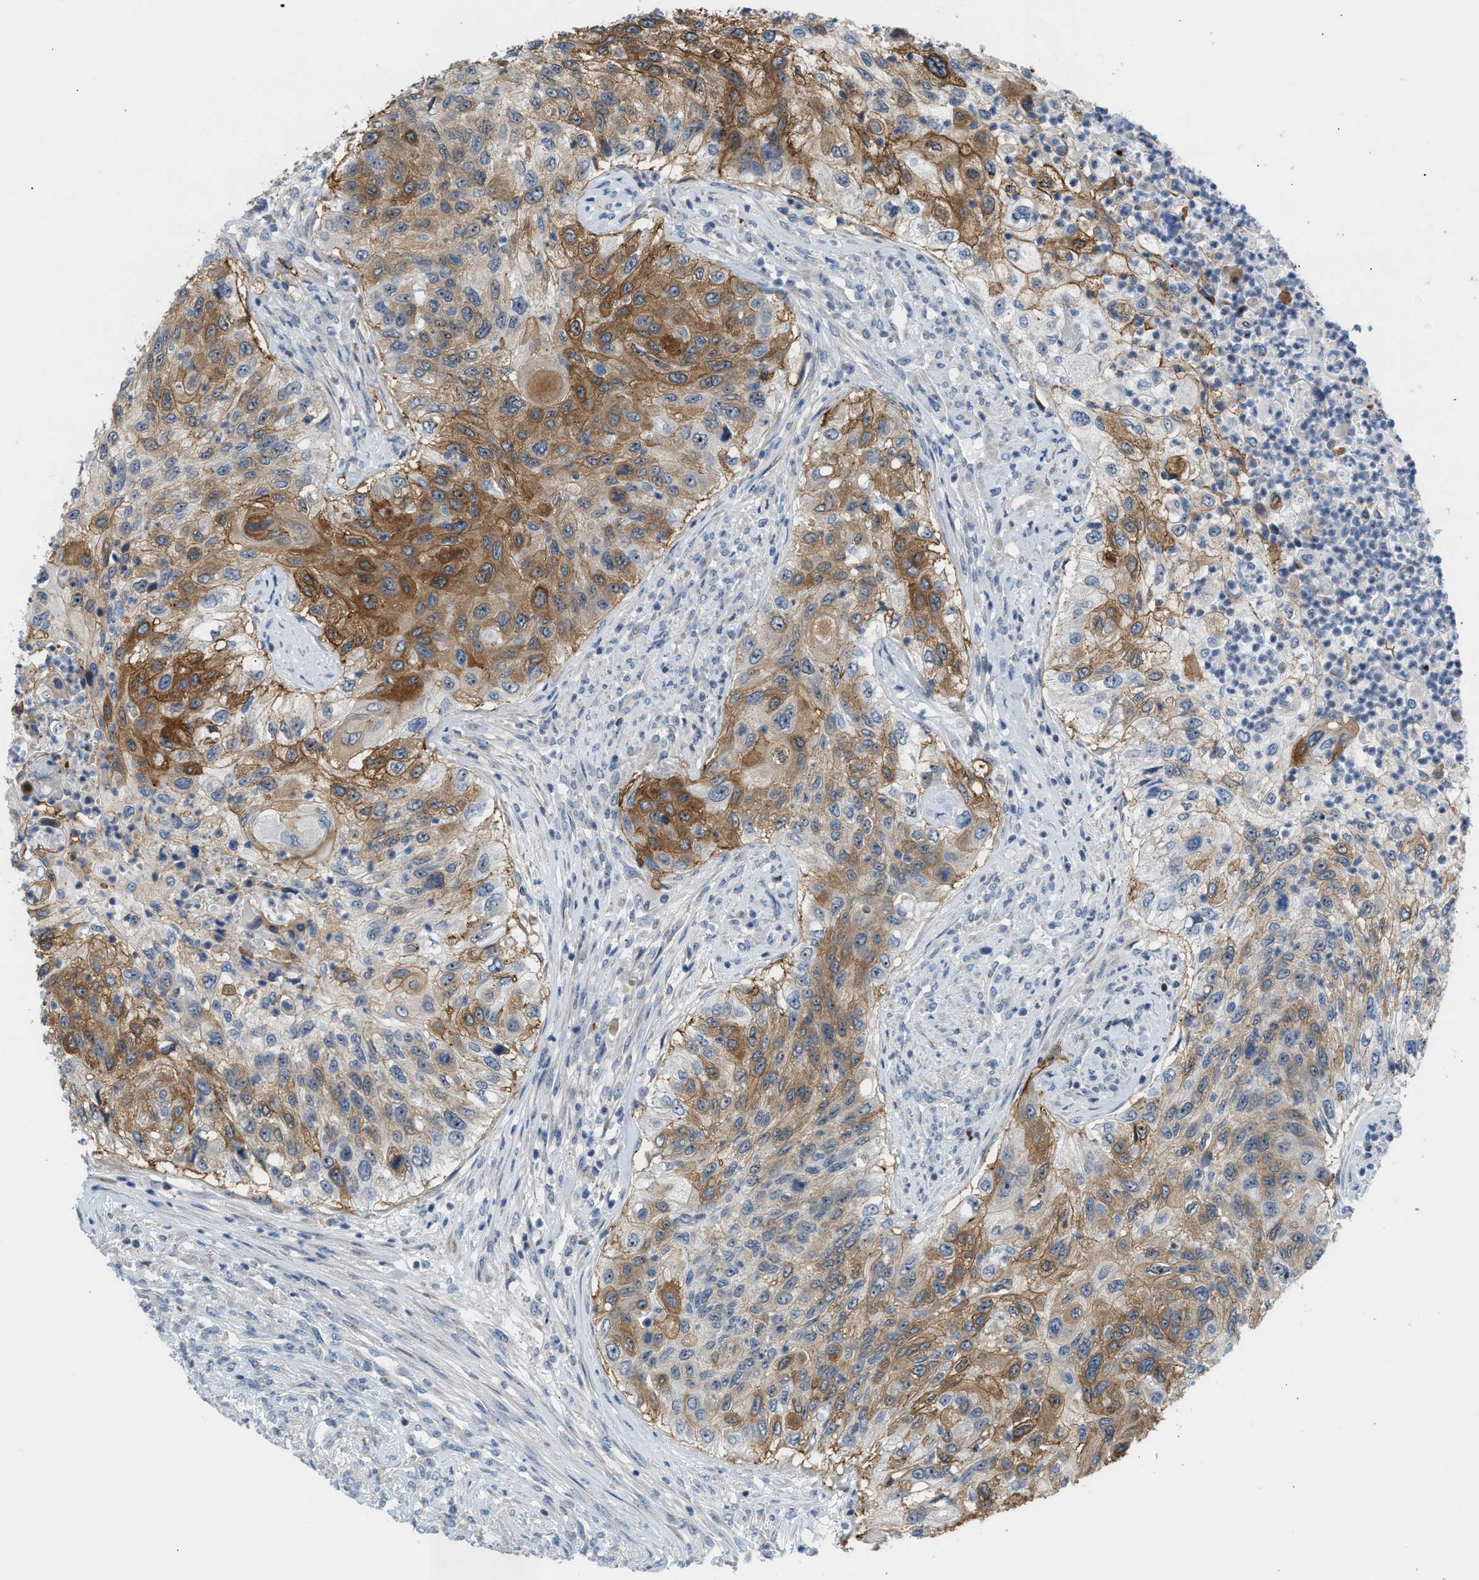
{"staining": {"intensity": "moderate", "quantity": ">75%", "location": "cytoplasmic/membranous"}, "tissue": "urothelial cancer", "cell_type": "Tumor cells", "image_type": "cancer", "snomed": [{"axis": "morphology", "description": "Urothelial carcinoma, High grade"}, {"axis": "topography", "description": "Urinary bladder"}], "caption": "Immunohistochemical staining of human urothelial cancer exhibits medium levels of moderate cytoplasmic/membranous positivity in approximately >75% of tumor cells.", "gene": "NPS", "patient": {"sex": "female", "age": 60}}